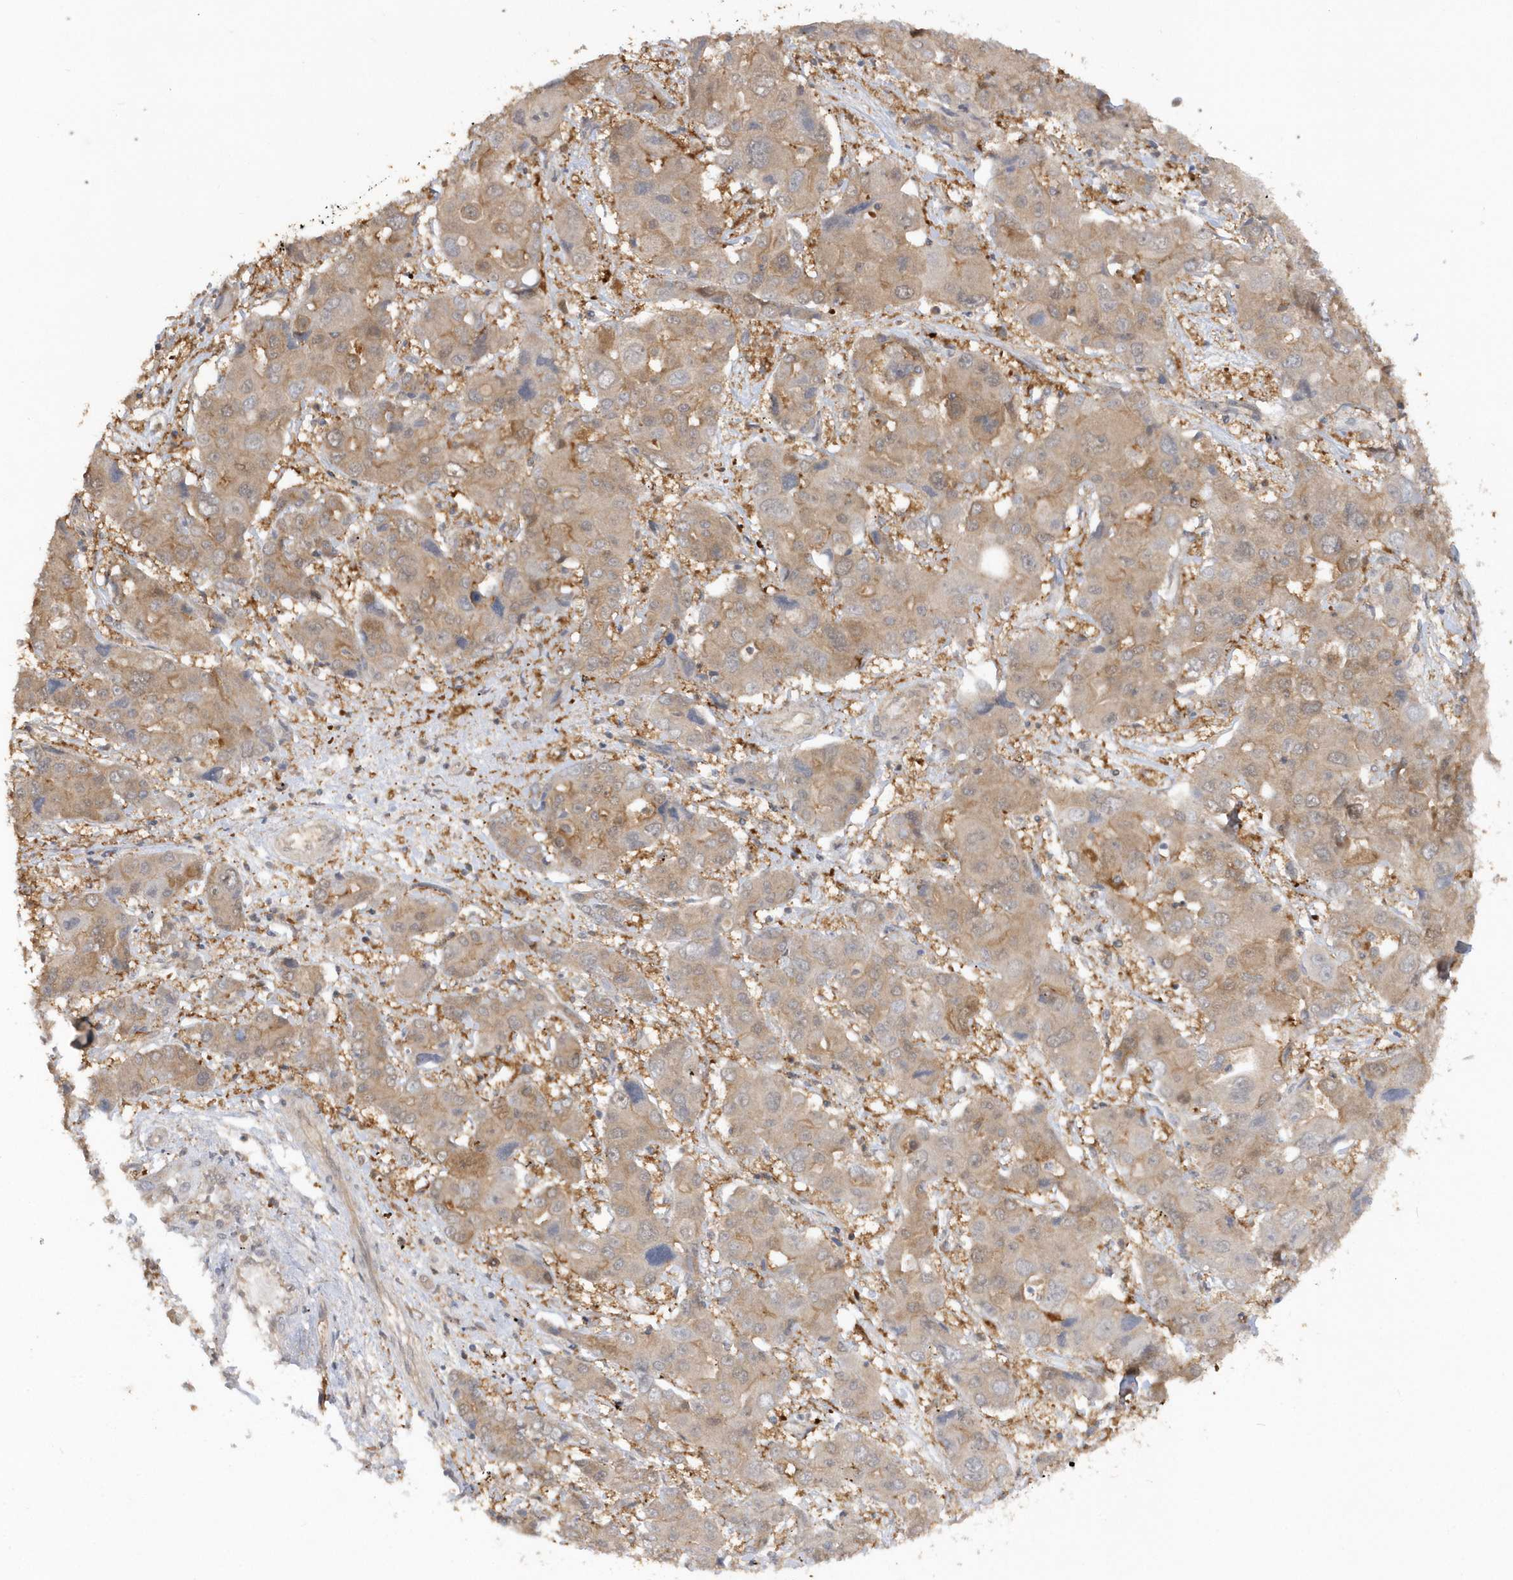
{"staining": {"intensity": "weak", "quantity": "25%-75%", "location": "cytoplasmic/membranous"}, "tissue": "liver cancer", "cell_type": "Tumor cells", "image_type": "cancer", "snomed": [{"axis": "morphology", "description": "Cholangiocarcinoma"}, {"axis": "topography", "description": "Liver"}], "caption": "This is an image of immunohistochemistry (IHC) staining of cholangiocarcinoma (liver), which shows weak staining in the cytoplasmic/membranous of tumor cells.", "gene": "RPE", "patient": {"sex": "male", "age": 67}}